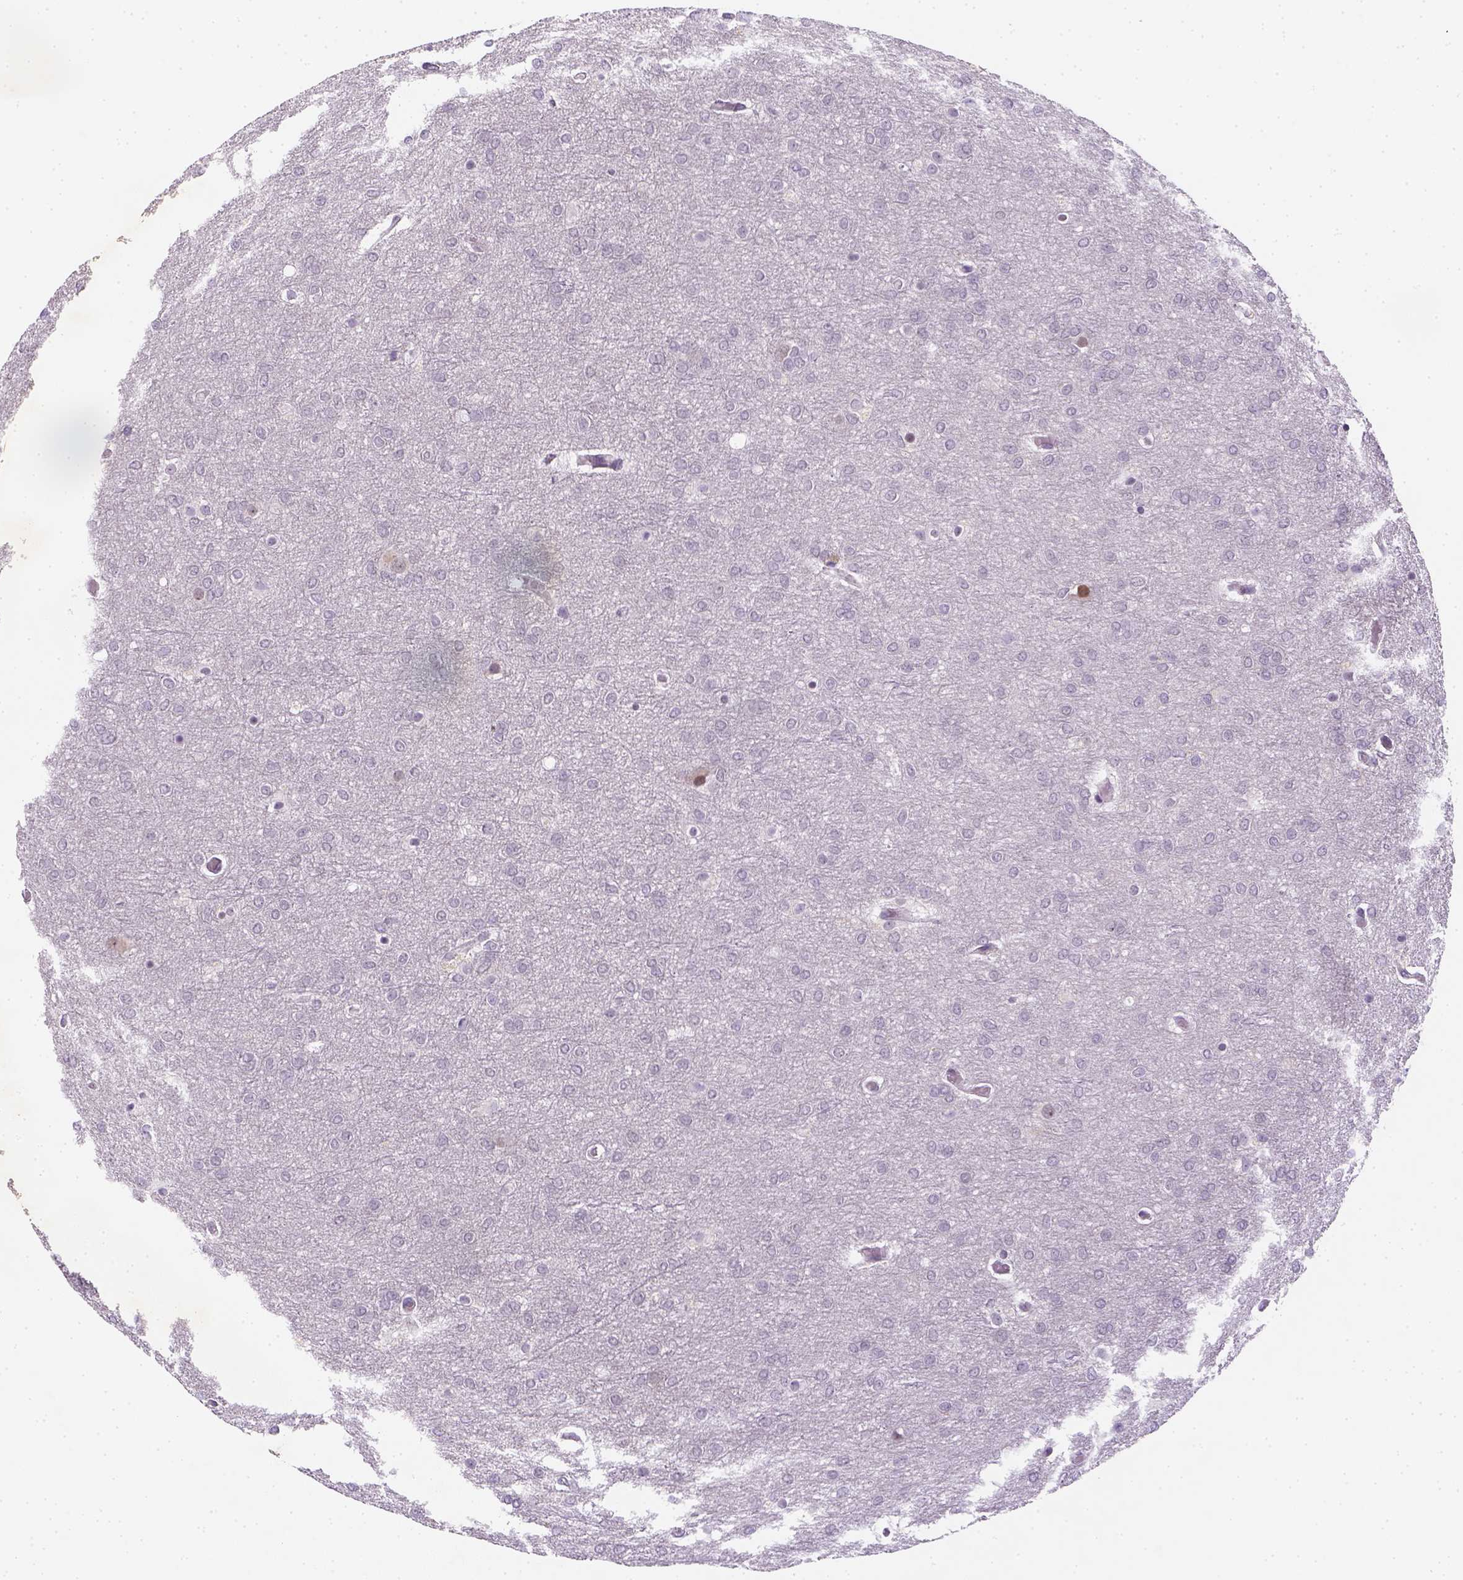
{"staining": {"intensity": "negative", "quantity": "none", "location": "none"}, "tissue": "glioma", "cell_type": "Tumor cells", "image_type": "cancer", "snomed": [{"axis": "morphology", "description": "Glioma, malignant, High grade"}, {"axis": "topography", "description": "Brain"}], "caption": "A high-resolution micrograph shows immunohistochemistry (IHC) staining of glioma, which exhibits no significant positivity in tumor cells.", "gene": "MAGEB3", "patient": {"sex": "female", "age": 61}}